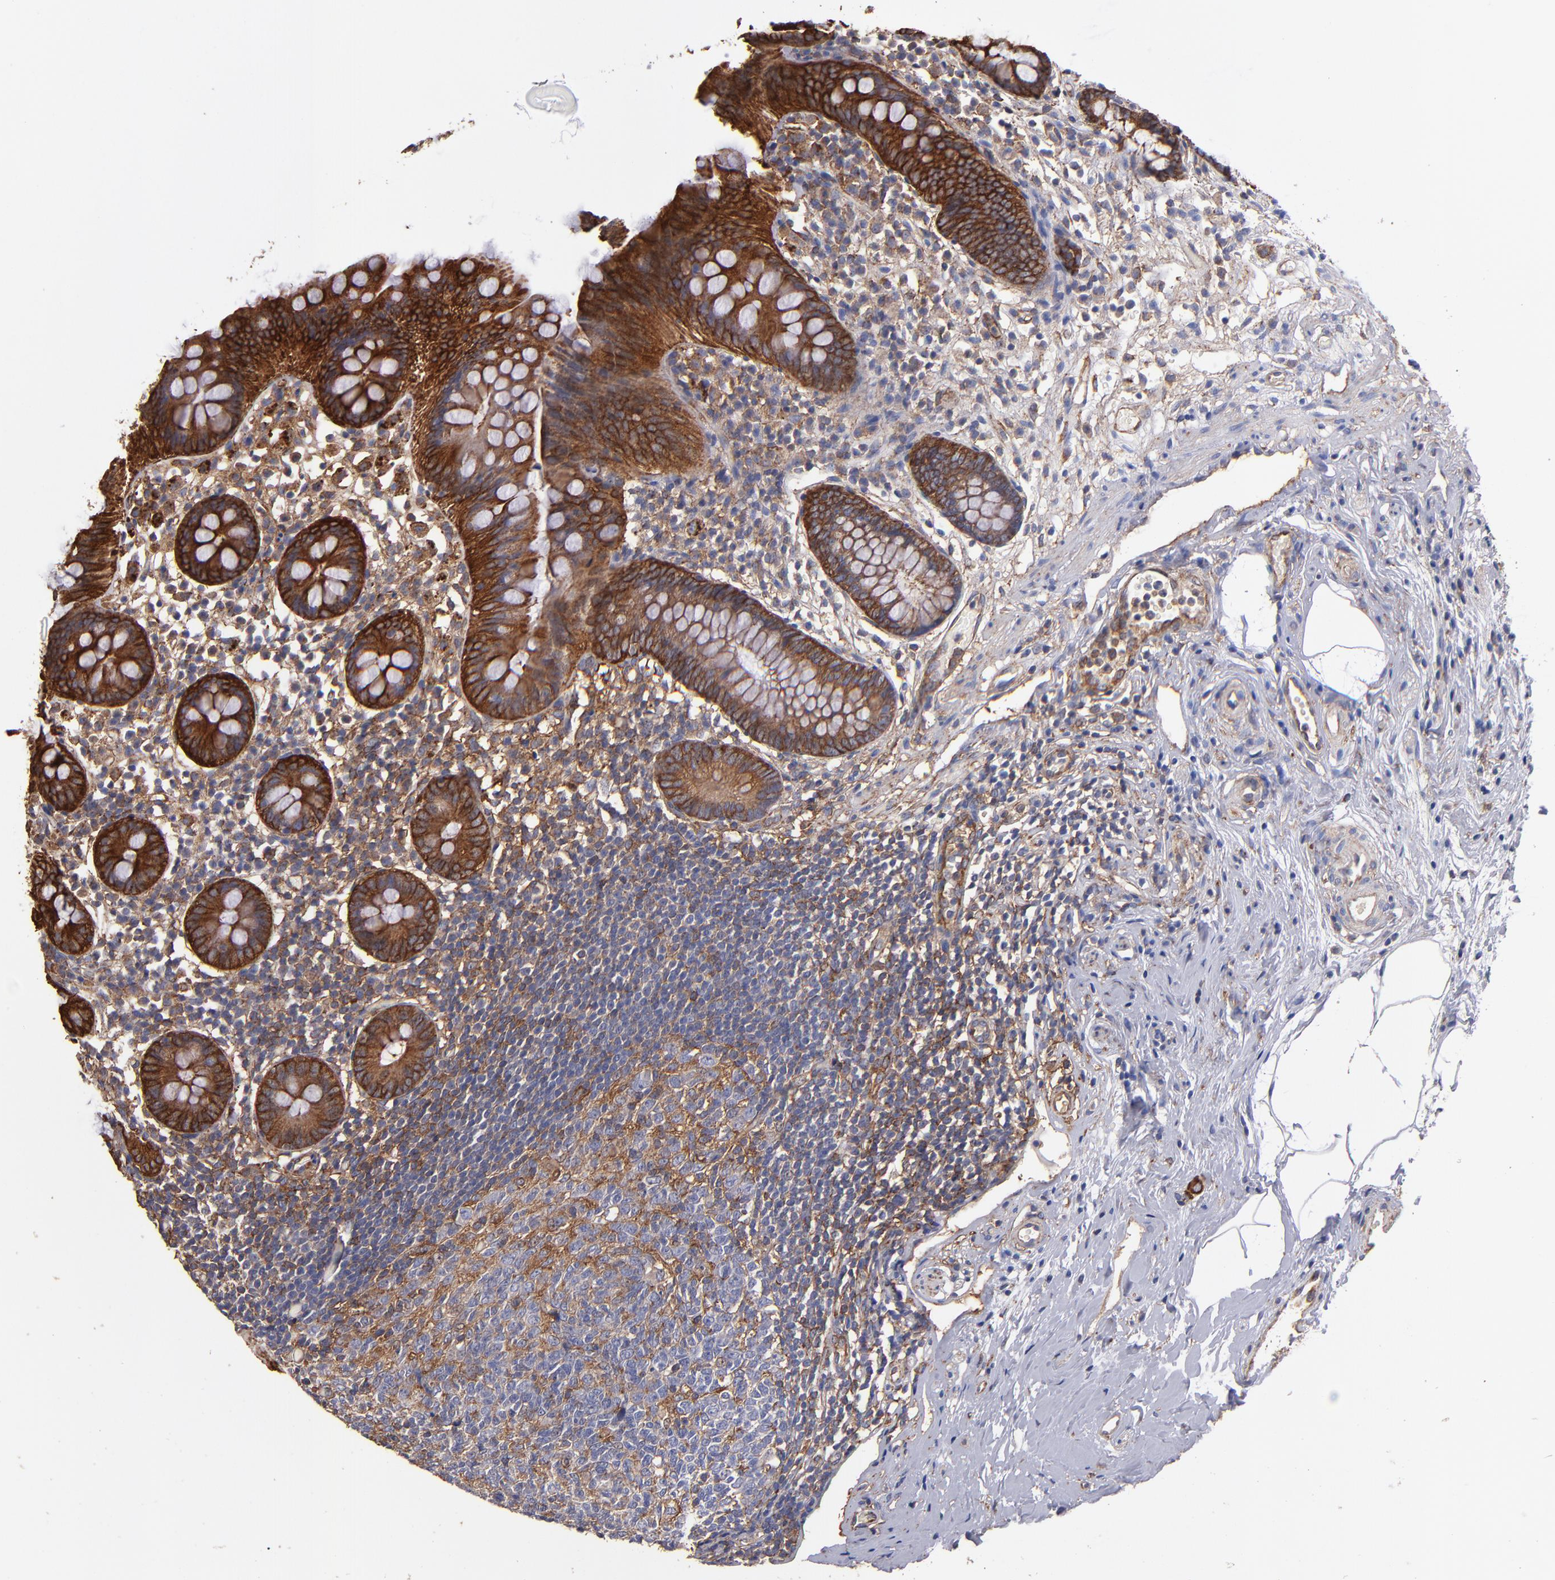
{"staining": {"intensity": "strong", "quantity": ">75%", "location": "cytoplasmic/membranous"}, "tissue": "appendix", "cell_type": "Glandular cells", "image_type": "normal", "snomed": [{"axis": "morphology", "description": "Normal tissue, NOS"}, {"axis": "topography", "description": "Appendix"}], "caption": "Human appendix stained for a protein (brown) reveals strong cytoplasmic/membranous positive positivity in about >75% of glandular cells.", "gene": "MVP", "patient": {"sex": "male", "age": 38}}